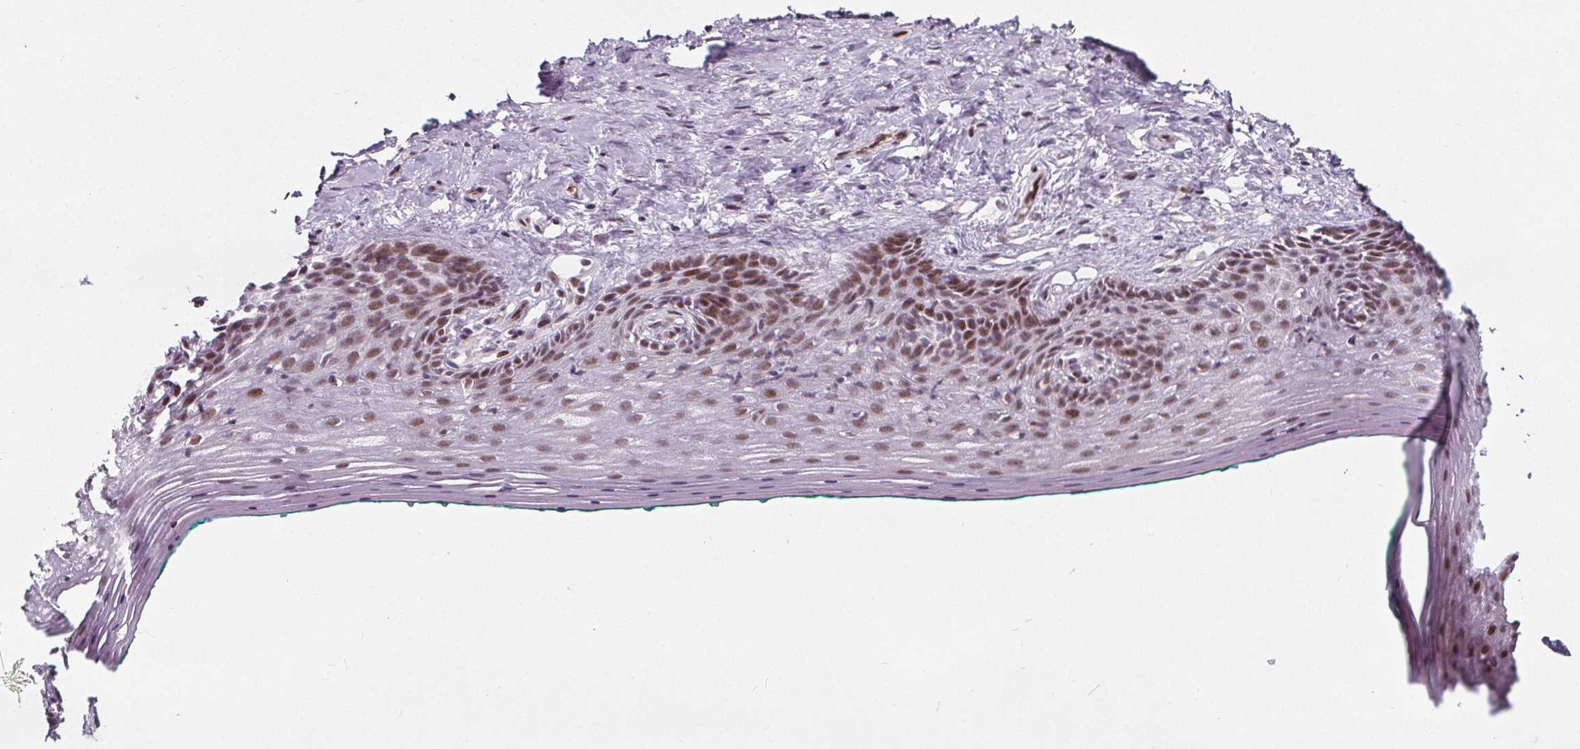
{"staining": {"intensity": "moderate", "quantity": "25%-75%", "location": "nuclear"}, "tissue": "vagina", "cell_type": "Squamous epithelial cells", "image_type": "normal", "snomed": [{"axis": "morphology", "description": "Normal tissue, NOS"}, {"axis": "topography", "description": "Vagina"}], "caption": "This histopathology image exhibits IHC staining of benign human vagina, with medium moderate nuclear positivity in about 25%-75% of squamous epithelial cells.", "gene": "TAF6L", "patient": {"sex": "female", "age": 45}}